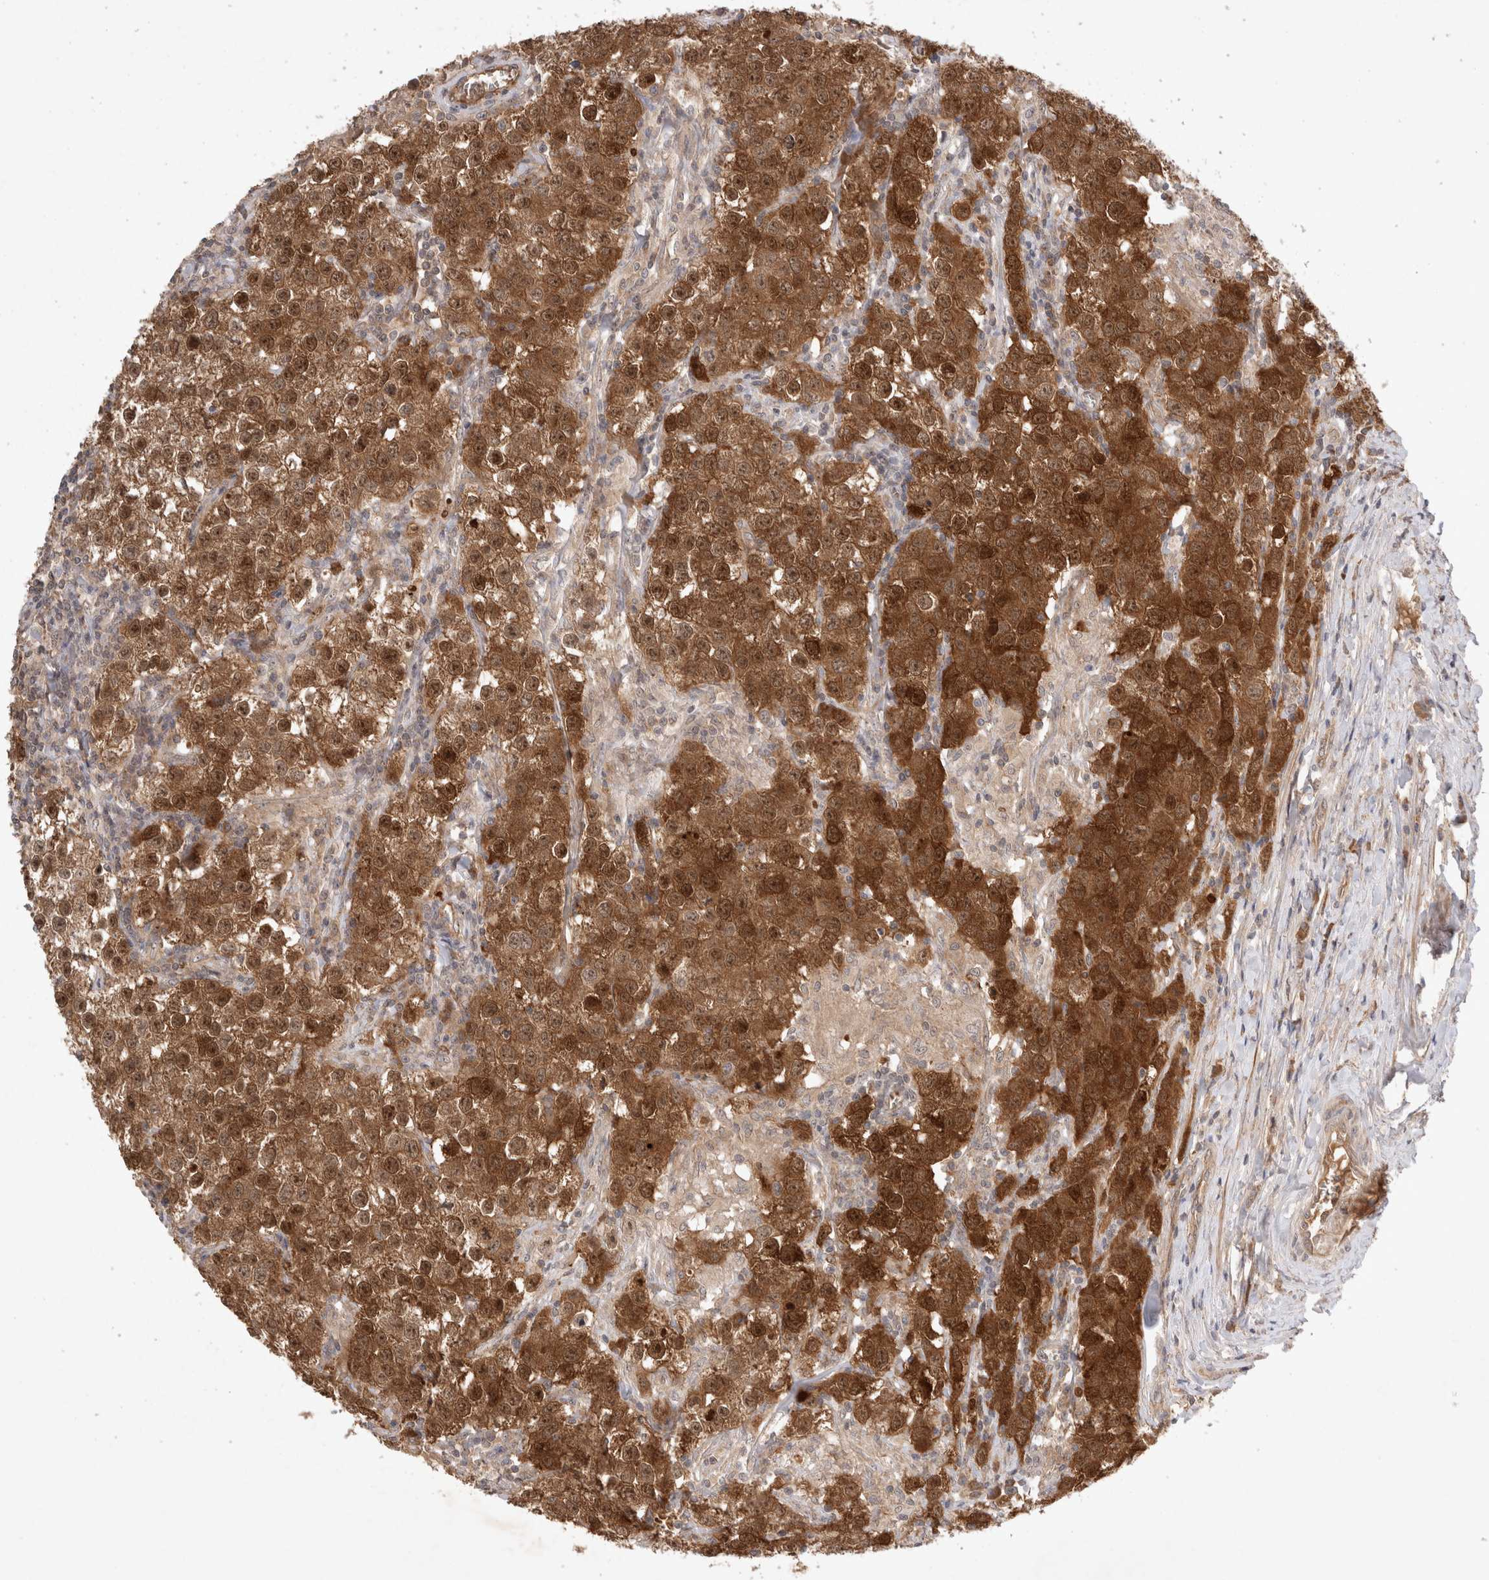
{"staining": {"intensity": "strong", "quantity": ">75%", "location": "cytoplasmic/membranous,nuclear"}, "tissue": "testis cancer", "cell_type": "Tumor cells", "image_type": "cancer", "snomed": [{"axis": "morphology", "description": "Seminoma, NOS"}, {"axis": "morphology", "description": "Carcinoma, Embryonal, NOS"}, {"axis": "topography", "description": "Testis"}], "caption": "DAB immunohistochemical staining of human testis cancer displays strong cytoplasmic/membranous and nuclear protein staining in approximately >75% of tumor cells. (DAB IHC with brightfield microscopy, high magnification).", "gene": "FAM221A", "patient": {"sex": "male", "age": 43}}